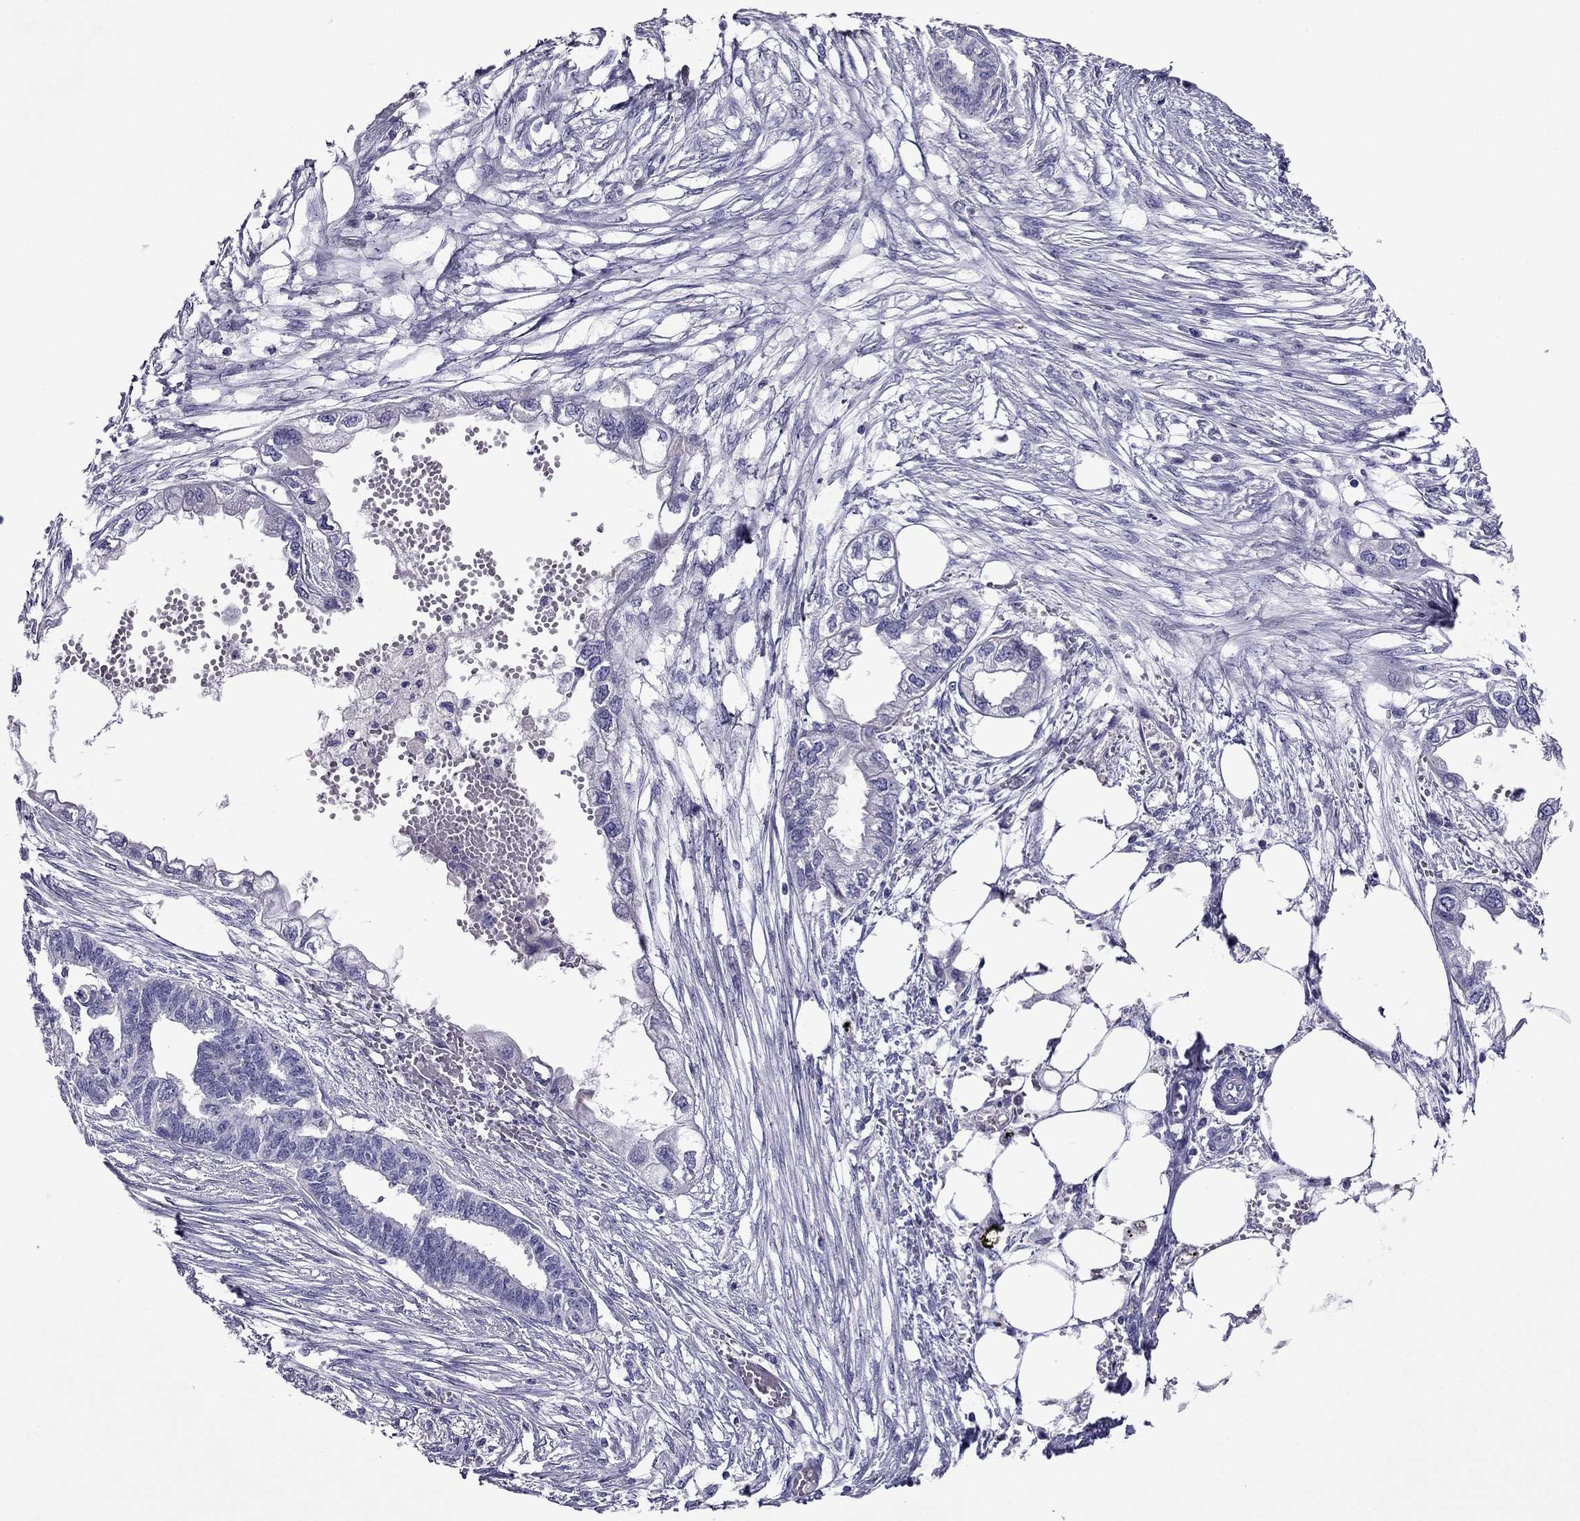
{"staining": {"intensity": "negative", "quantity": "none", "location": "none"}, "tissue": "endometrial cancer", "cell_type": "Tumor cells", "image_type": "cancer", "snomed": [{"axis": "morphology", "description": "Adenocarcinoma, NOS"}, {"axis": "morphology", "description": "Adenocarcinoma, metastatic, NOS"}, {"axis": "topography", "description": "Adipose tissue"}, {"axis": "topography", "description": "Endometrium"}], "caption": "DAB immunohistochemical staining of endometrial cancer demonstrates no significant staining in tumor cells.", "gene": "SPTBN4", "patient": {"sex": "female", "age": 67}}